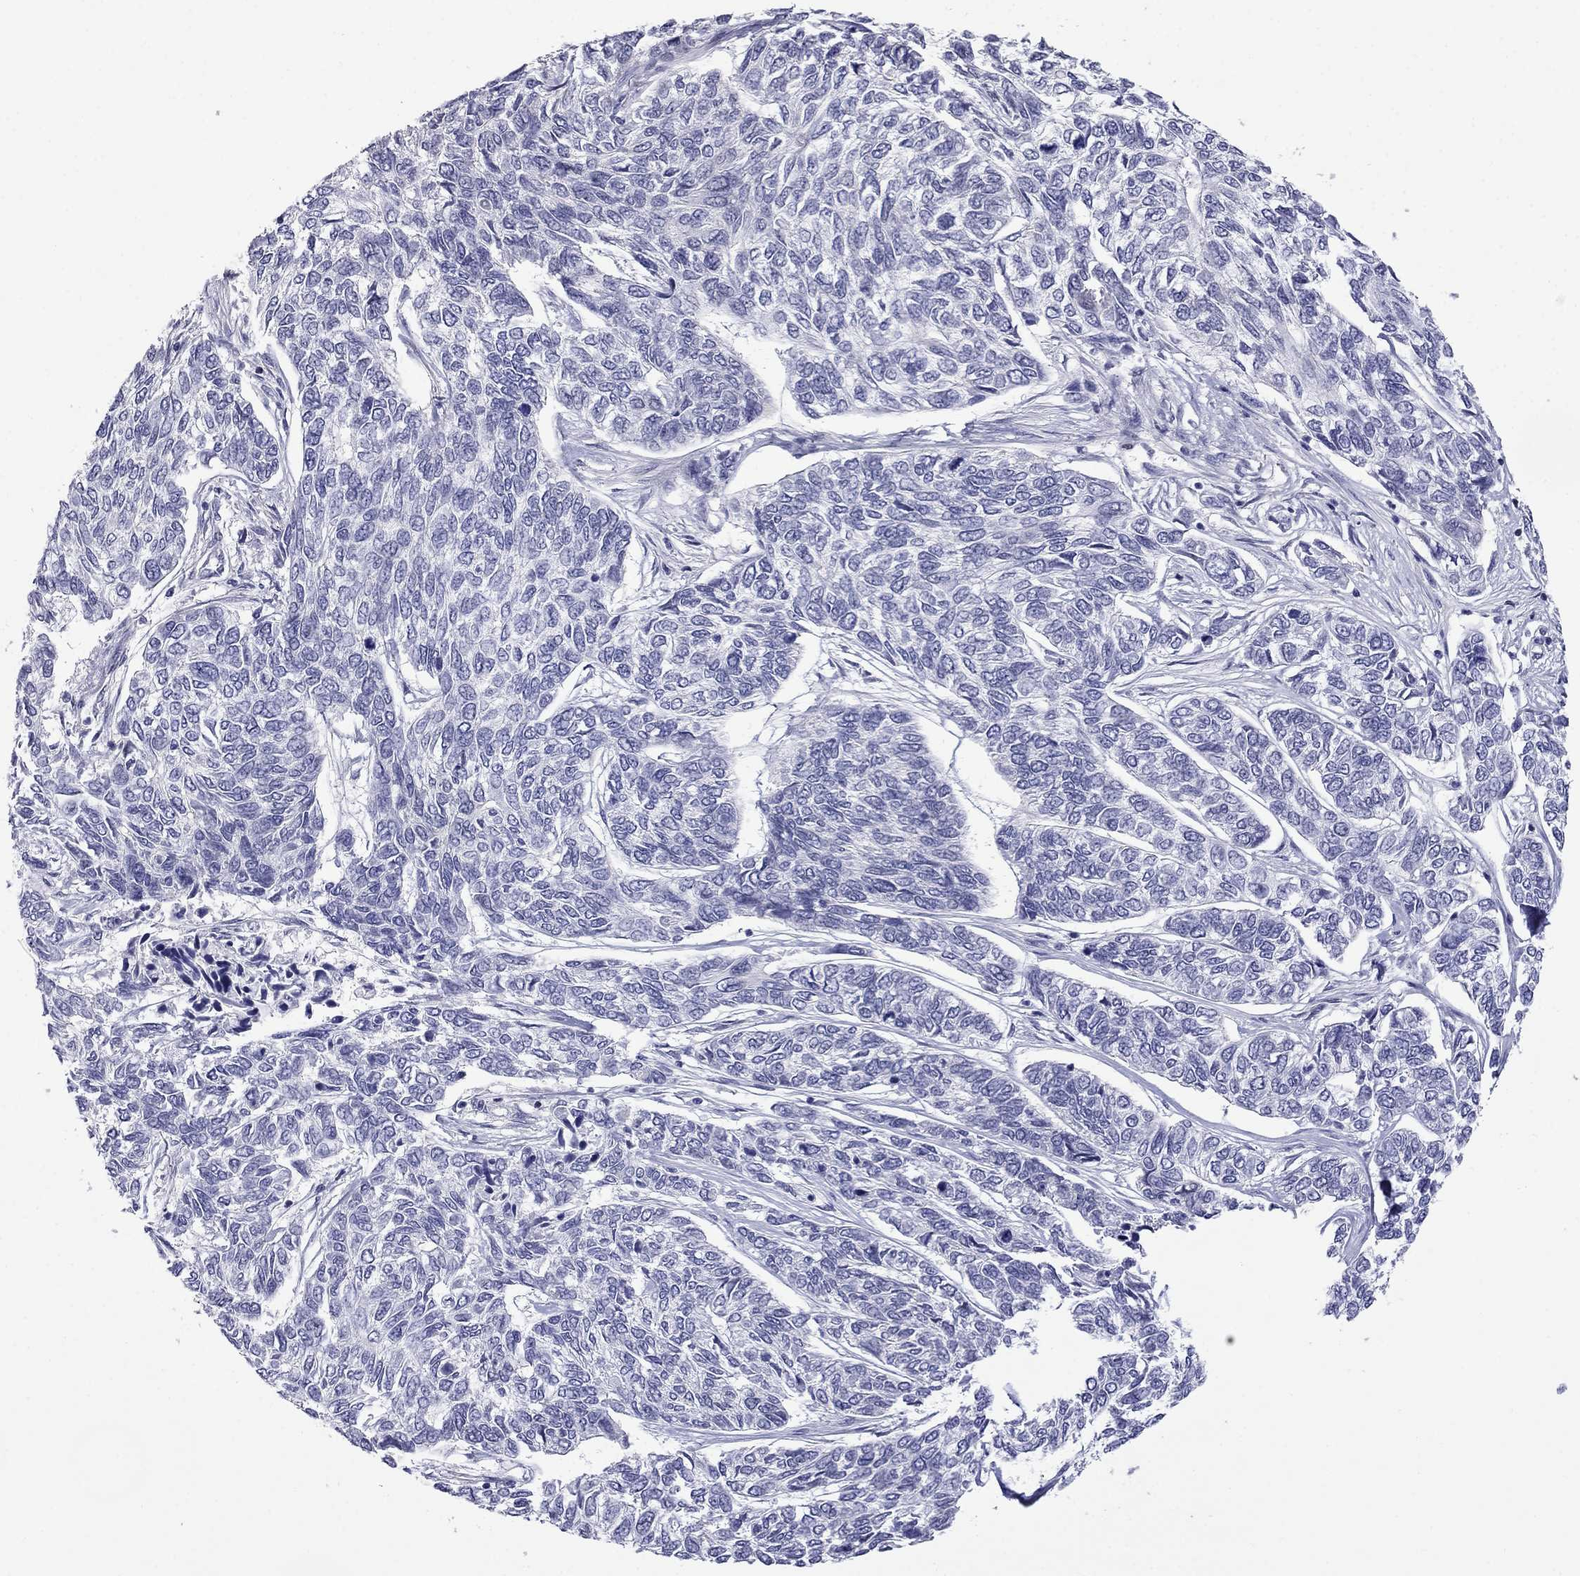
{"staining": {"intensity": "negative", "quantity": "none", "location": "none"}, "tissue": "skin cancer", "cell_type": "Tumor cells", "image_type": "cancer", "snomed": [{"axis": "morphology", "description": "Basal cell carcinoma"}, {"axis": "topography", "description": "Skin"}], "caption": "The micrograph displays no significant positivity in tumor cells of skin basal cell carcinoma. (DAB (3,3'-diaminobenzidine) immunohistochemistry (IHC) visualized using brightfield microscopy, high magnification).", "gene": "PRR18", "patient": {"sex": "female", "age": 65}}